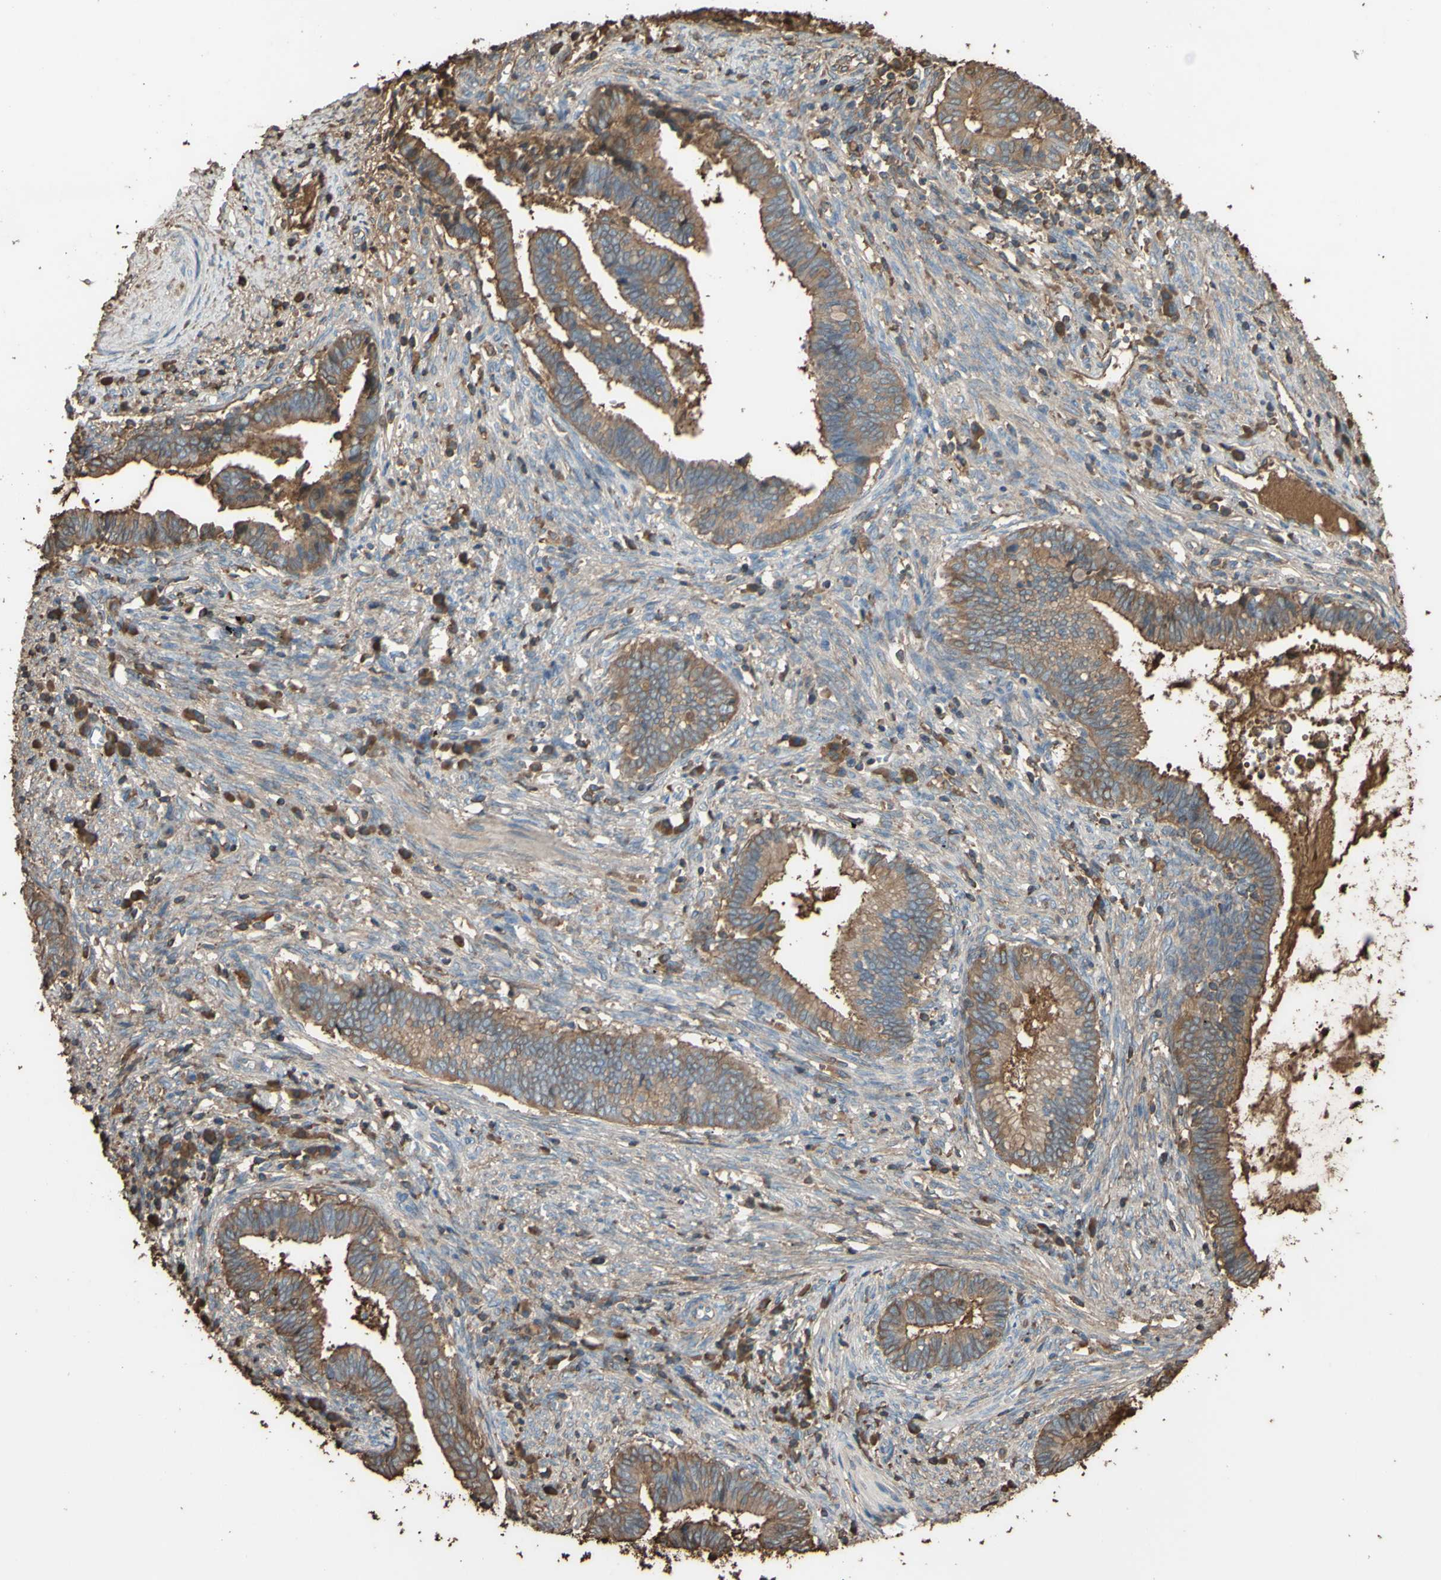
{"staining": {"intensity": "moderate", "quantity": "25%-75%", "location": "cytoplasmic/membranous"}, "tissue": "cervical cancer", "cell_type": "Tumor cells", "image_type": "cancer", "snomed": [{"axis": "morphology", "description": "Adenocarcinoma, NOS"}, {"axis": "topography", "description": "Cervix"}], "caption": "Cervical cancer was stained to show a protein in brown. There is medium levels of moderate cytoplasmic/membranous positivity in about 25%-75% of tumor cells.", "gene": "PTGDS", "patient": {"sex": "female", "age": 44}}